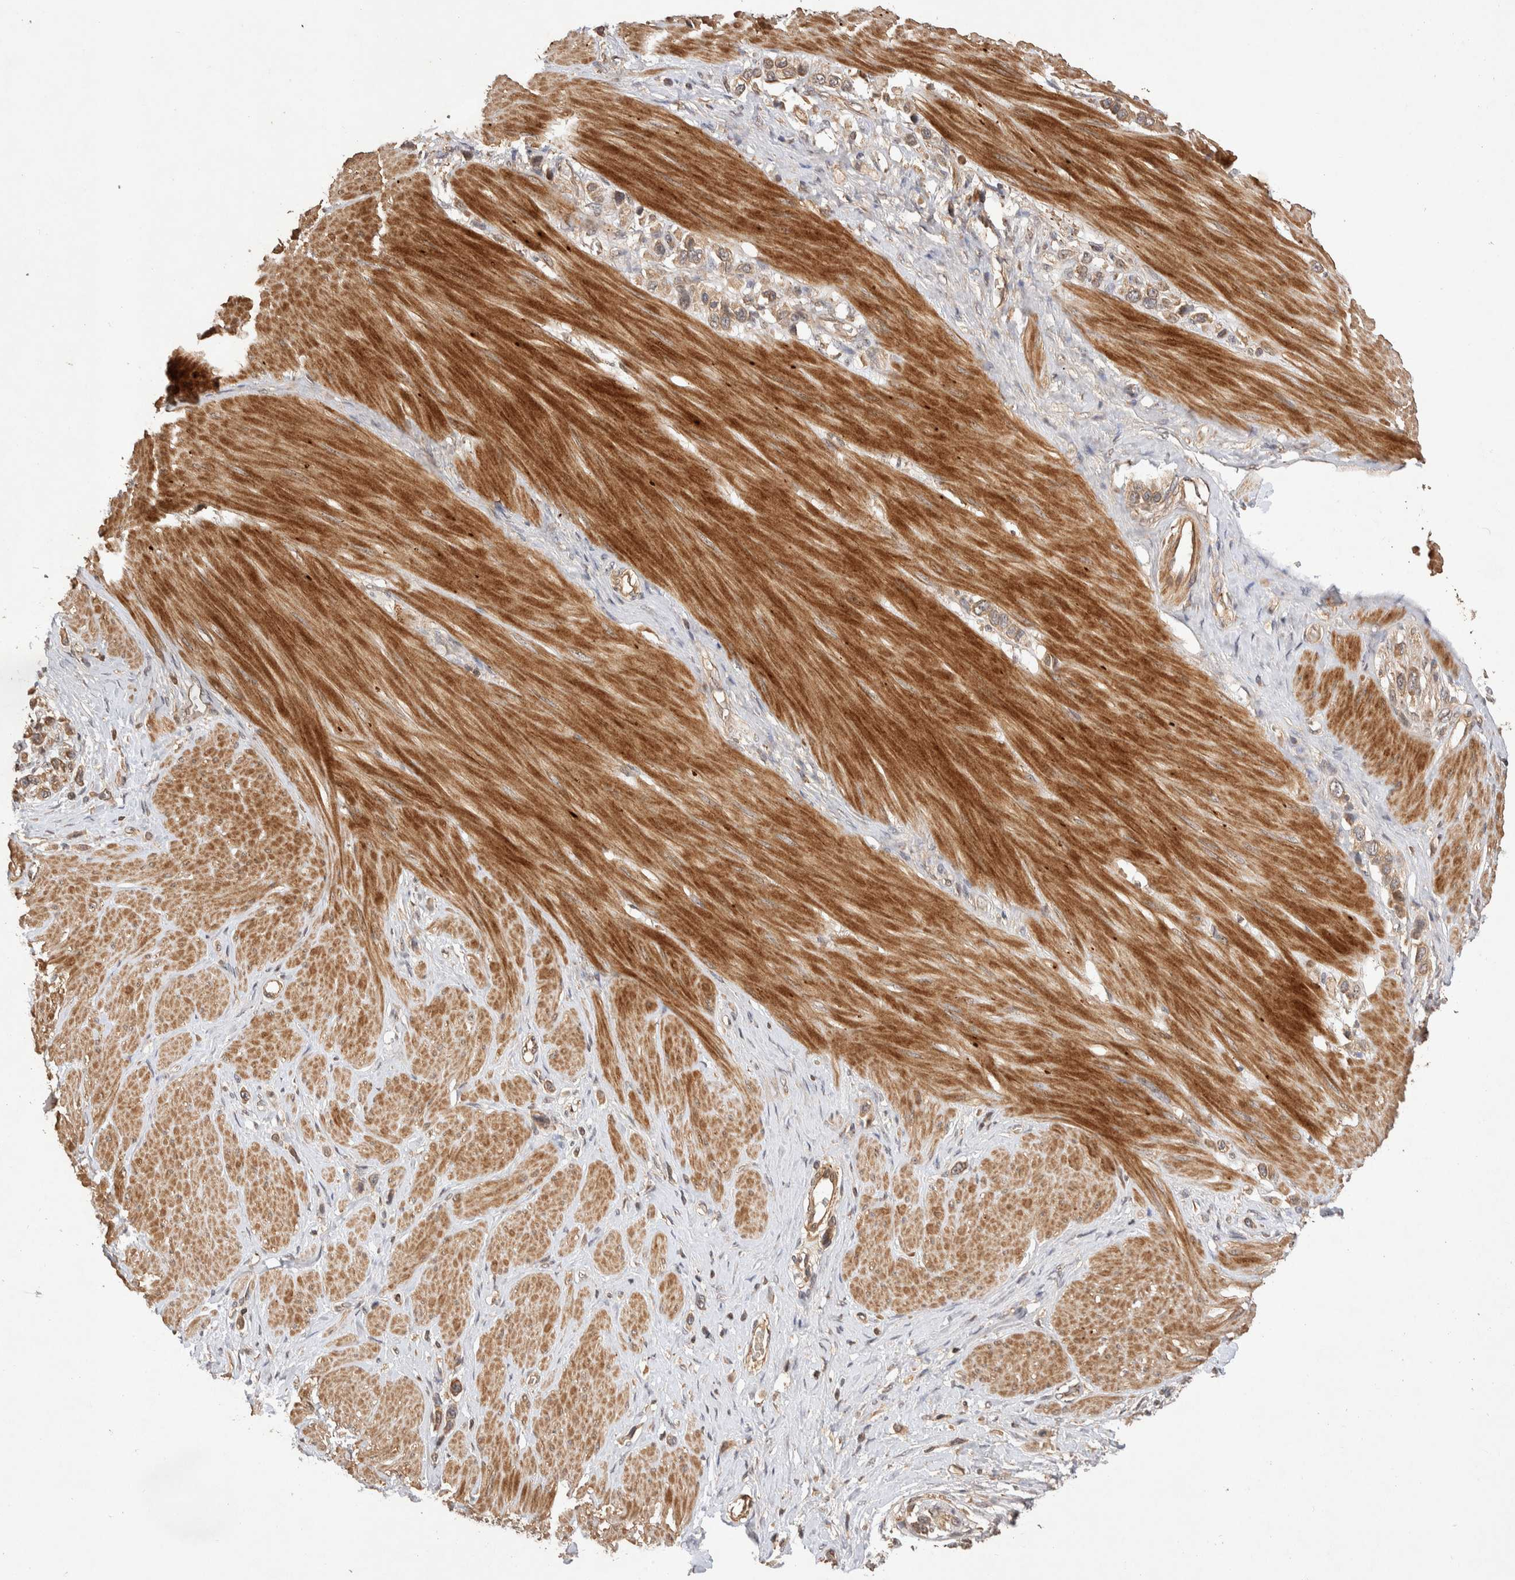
{"staining": {"intensity": "weak", "quantity": ">75%", "location": "cytoplasmic/membranous"}, "tissue": "stomach cancer", "cell_type": "Tumor cells", "image_type": "cancer", "snomed": [{"axis": "morphology", "description": "Adenocarcinoma, NOS"}, {"axis": "topography", "description": "Stomach"}], "caption": "About >75% of tumor cells in stomach cancer reveal weak cytoplasmic/membranous protein staining as visualized by brown immunohistochemical staining.", "gene": "NSMAF", "patient": {"sex": "female", "age": 65}}